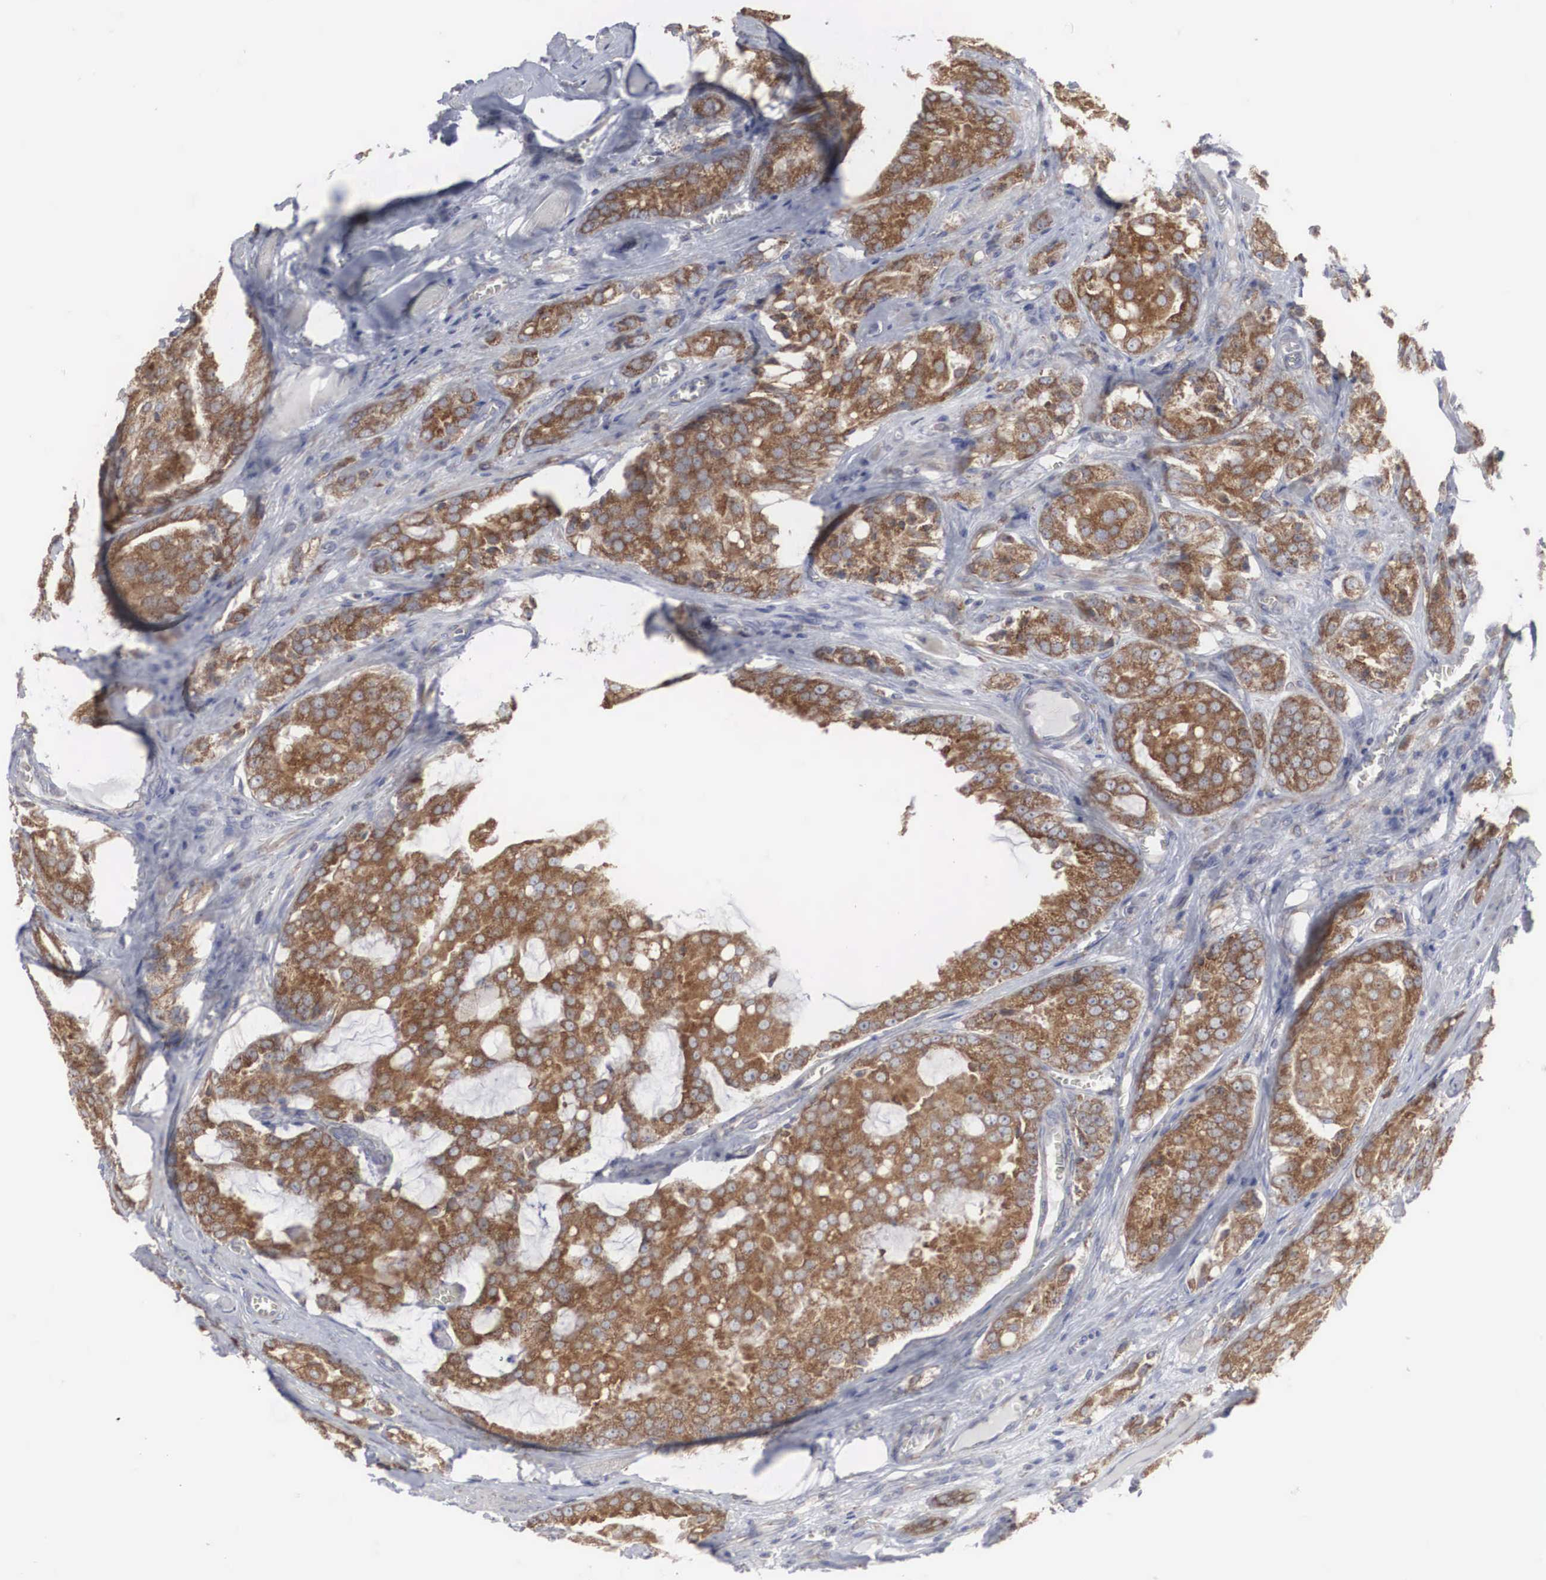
{"staining": {"intensity": "strong", "quantity": "25%-75%", "location": "cytoplasmic/membranous"}, "tissue": "prostate cancer", "cell_type": "Tumor cells", "image_type": "cancer", "snomed": [{"axis": "morphology", "description": "Adenocarcinoma, Medium grade"}, {"axis": "topography", "description": "Prostate"}], "caption": "Immunohistochemistry (IHC) (DAB) staining of prostate cancer (adenocarcinoma (medium-grade)) demonstrates strong cytoplasmic/membranous protein expression in about 25%-75% of tumor cells. Using DAB (brown) and hematoxylin (blue) stains, captured at high magnification using brightfield microscopy.", "gene": "MIA2", "patient": {"sex": "male", "age": 60}}